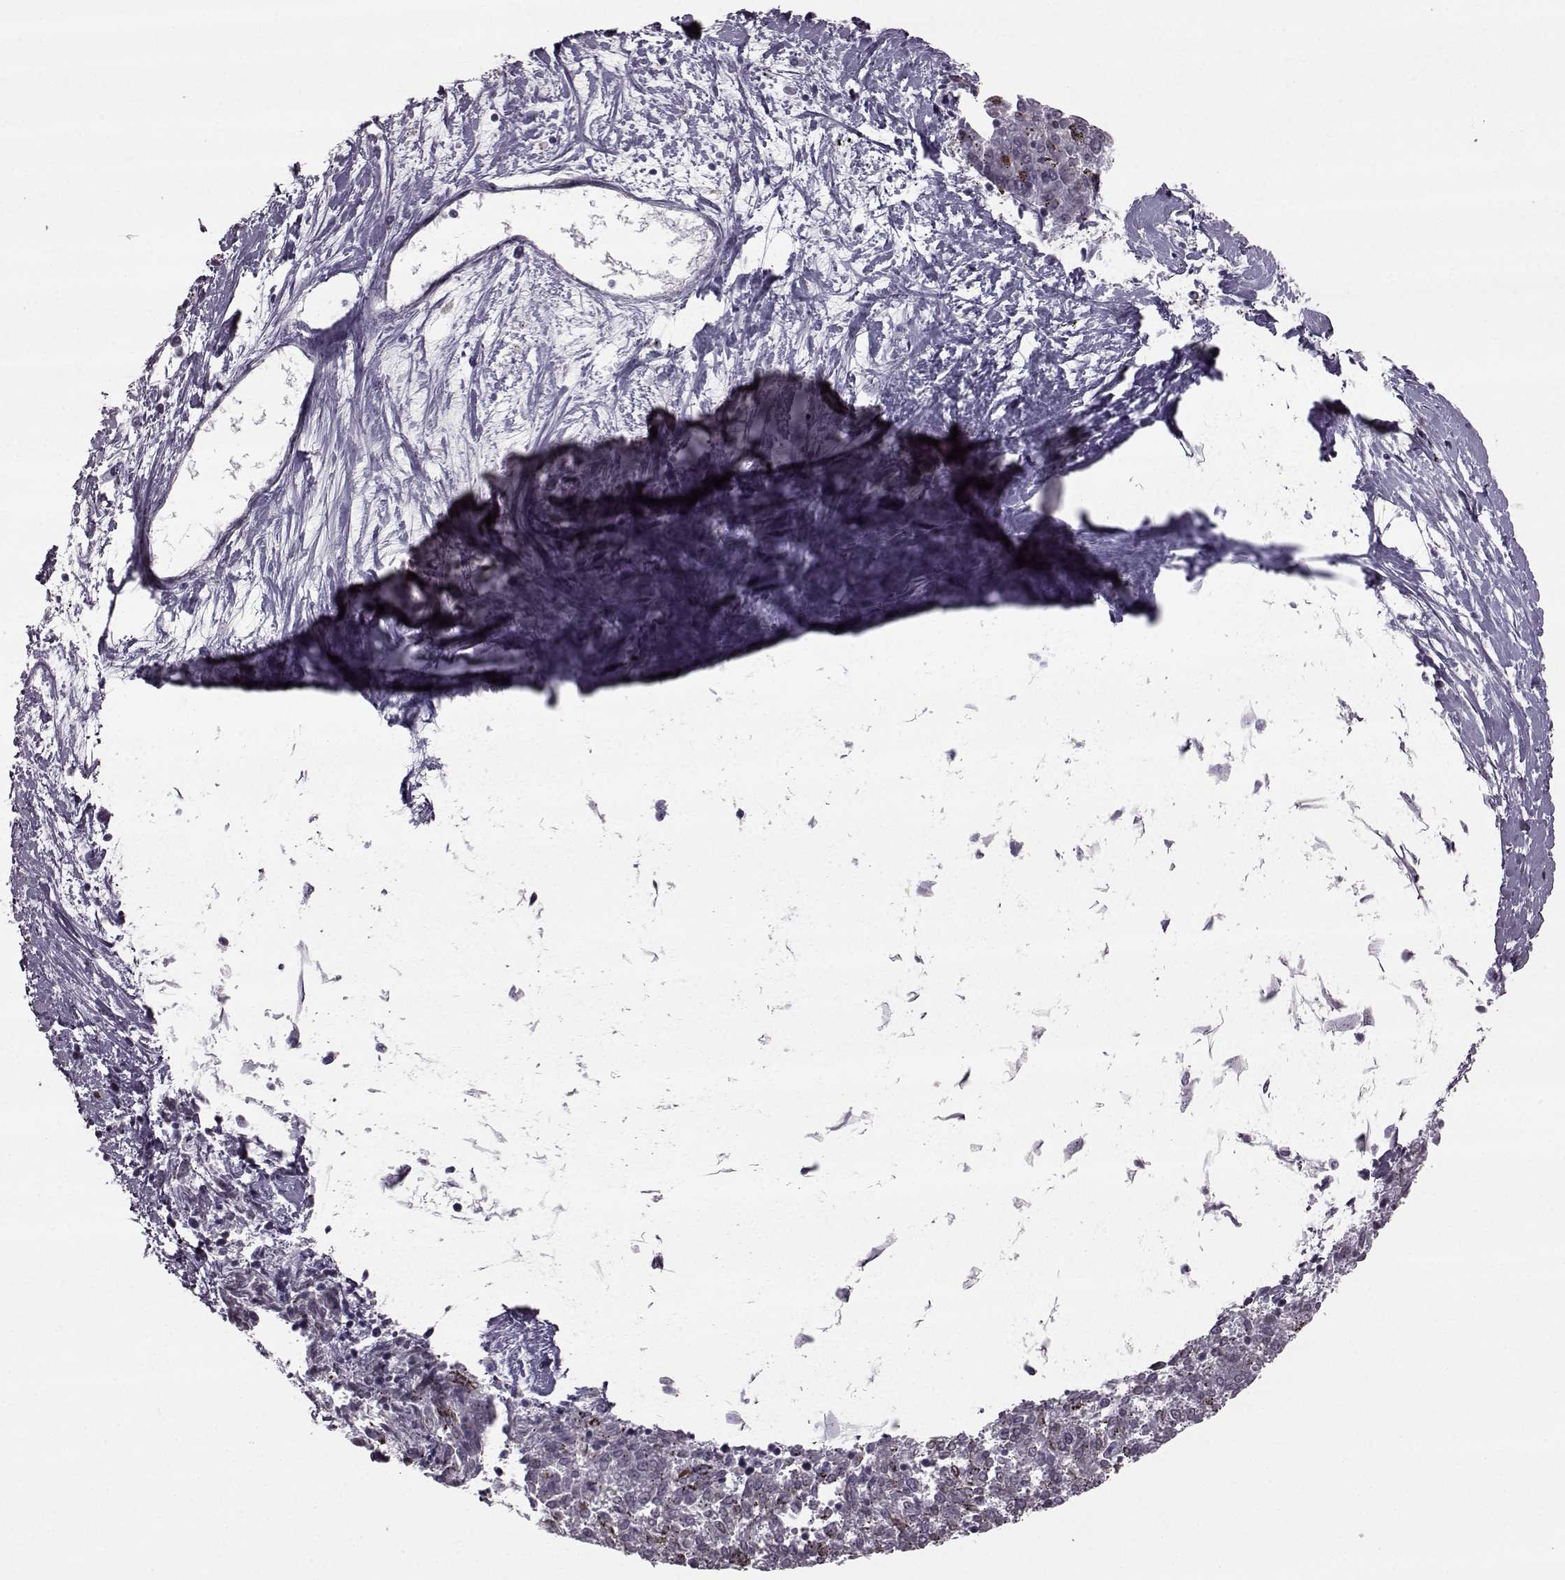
{"staining": {"intensity": "negative", "quantity": "none", "location": "none"}, "tissue": "melanoma", "cell_type": "Tumor cells", "image_type": "cancer", "snomed": [{"axis": "morphology", "description": "Malignant melanoma, NOS"}, {"axis": "topography", "description": "Skin"}], "caption": "Immunohistochemical staining of malignant melanoma displays no significant staining in tumor cells.", "gene": "SLC28A2", "patient": {"sex": "female", "age": 72}}